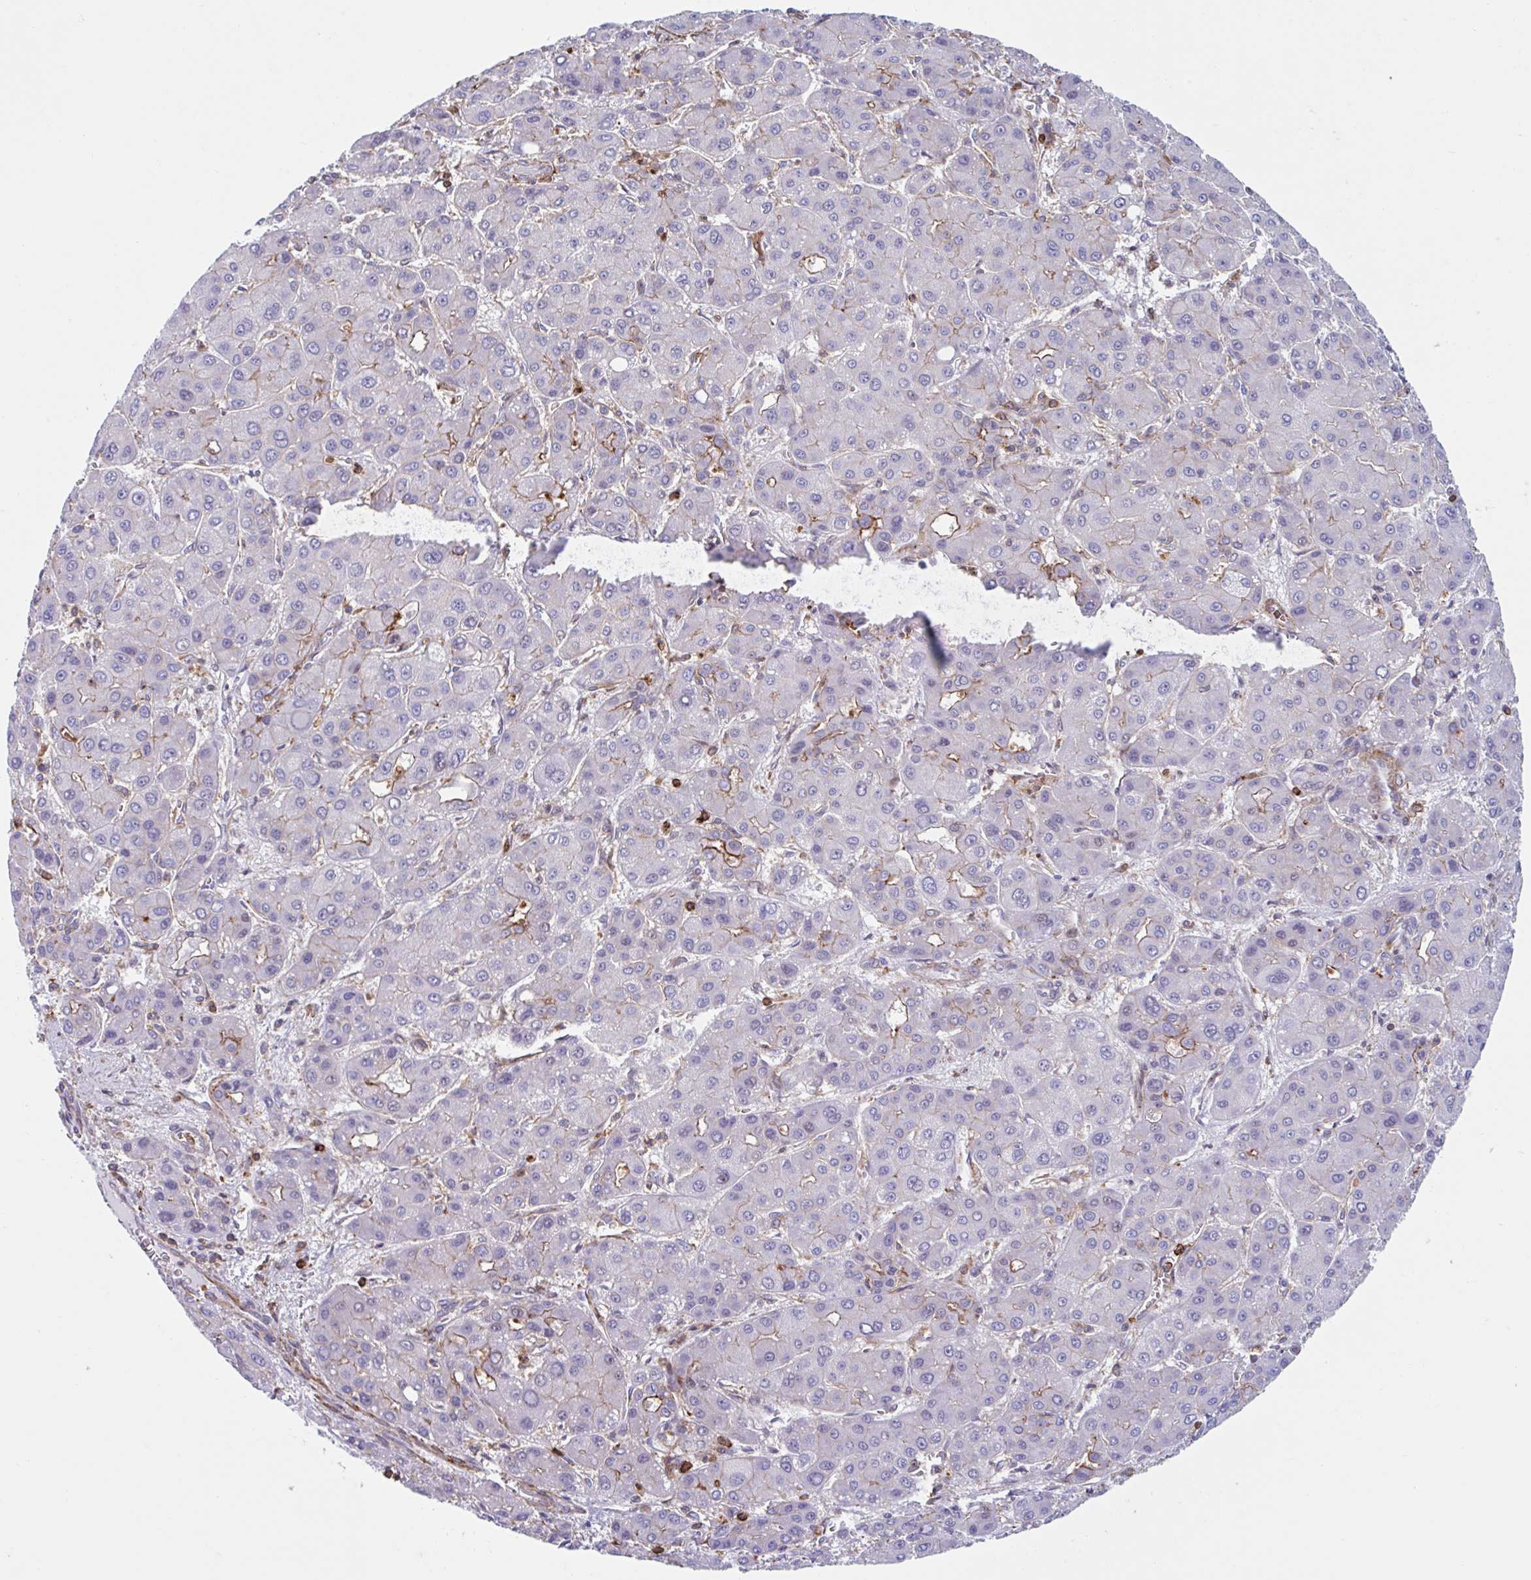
{"staining": {"intensity": "moderate", "quantity": "<25%", "location": "cytoplasmic/membranous"}, "tissue": "liver cancer", "cell_type": "Tumor cells", "image_type": "cancer", "snomed": [{"axis": "morphology", "description": "Carcinoma, Hepatocellular, NOS"}, {"axis": "topography", "description": "Liver"}], "caption": "Protein staining displays moderate cytoplasmic/membranous positivity in approximately <25% of tumor cells in liver cancer. The staining was performed using DAB (3,3'-diaminobenzidine) to visualize the protein expression in brown, while the nuclei were stained in blue with hematoxylin (Magnification: 20x).", "gene": "EFHD1", "patient": {"sex": "male", "age": 55}}